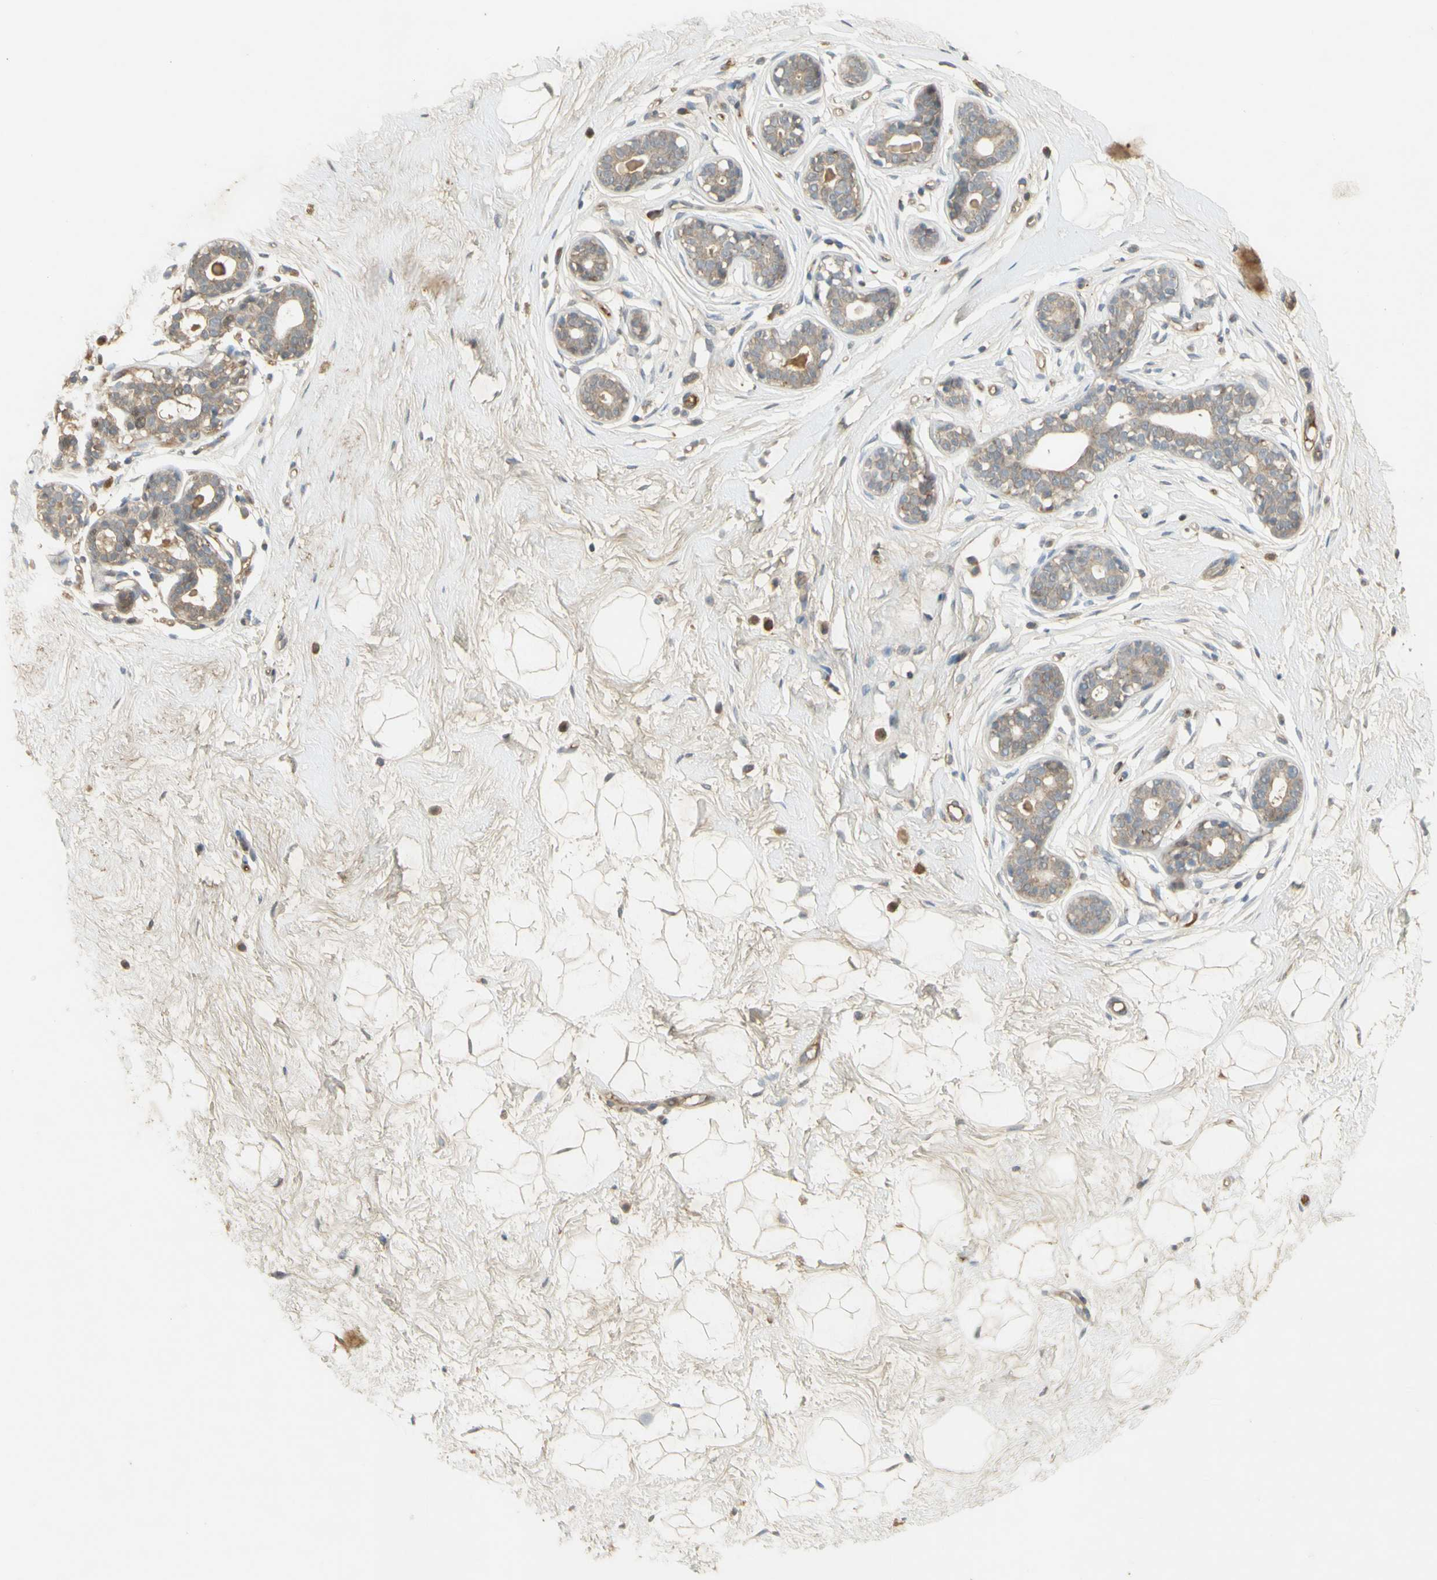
{"staining": {"intensity": "weak", "quantity": ">75%", "location": "cytoplasmic/membranous"}, "tissue": "breast", "cell_type": "Adipocytes", "image_type": "normal", "snomed": [{"axis": "morphology", "description": "Normal tissue, NOS"}, {"axis": "topography", "description": "Breast"}], "caption": "Brown immunohistochemical staining in normal human breast displays weak cytoplasmic/membranous positivity in about >75% of adipocytes.", "gene": "NRG4", "patient": {"sex": "female", "age": 23}}